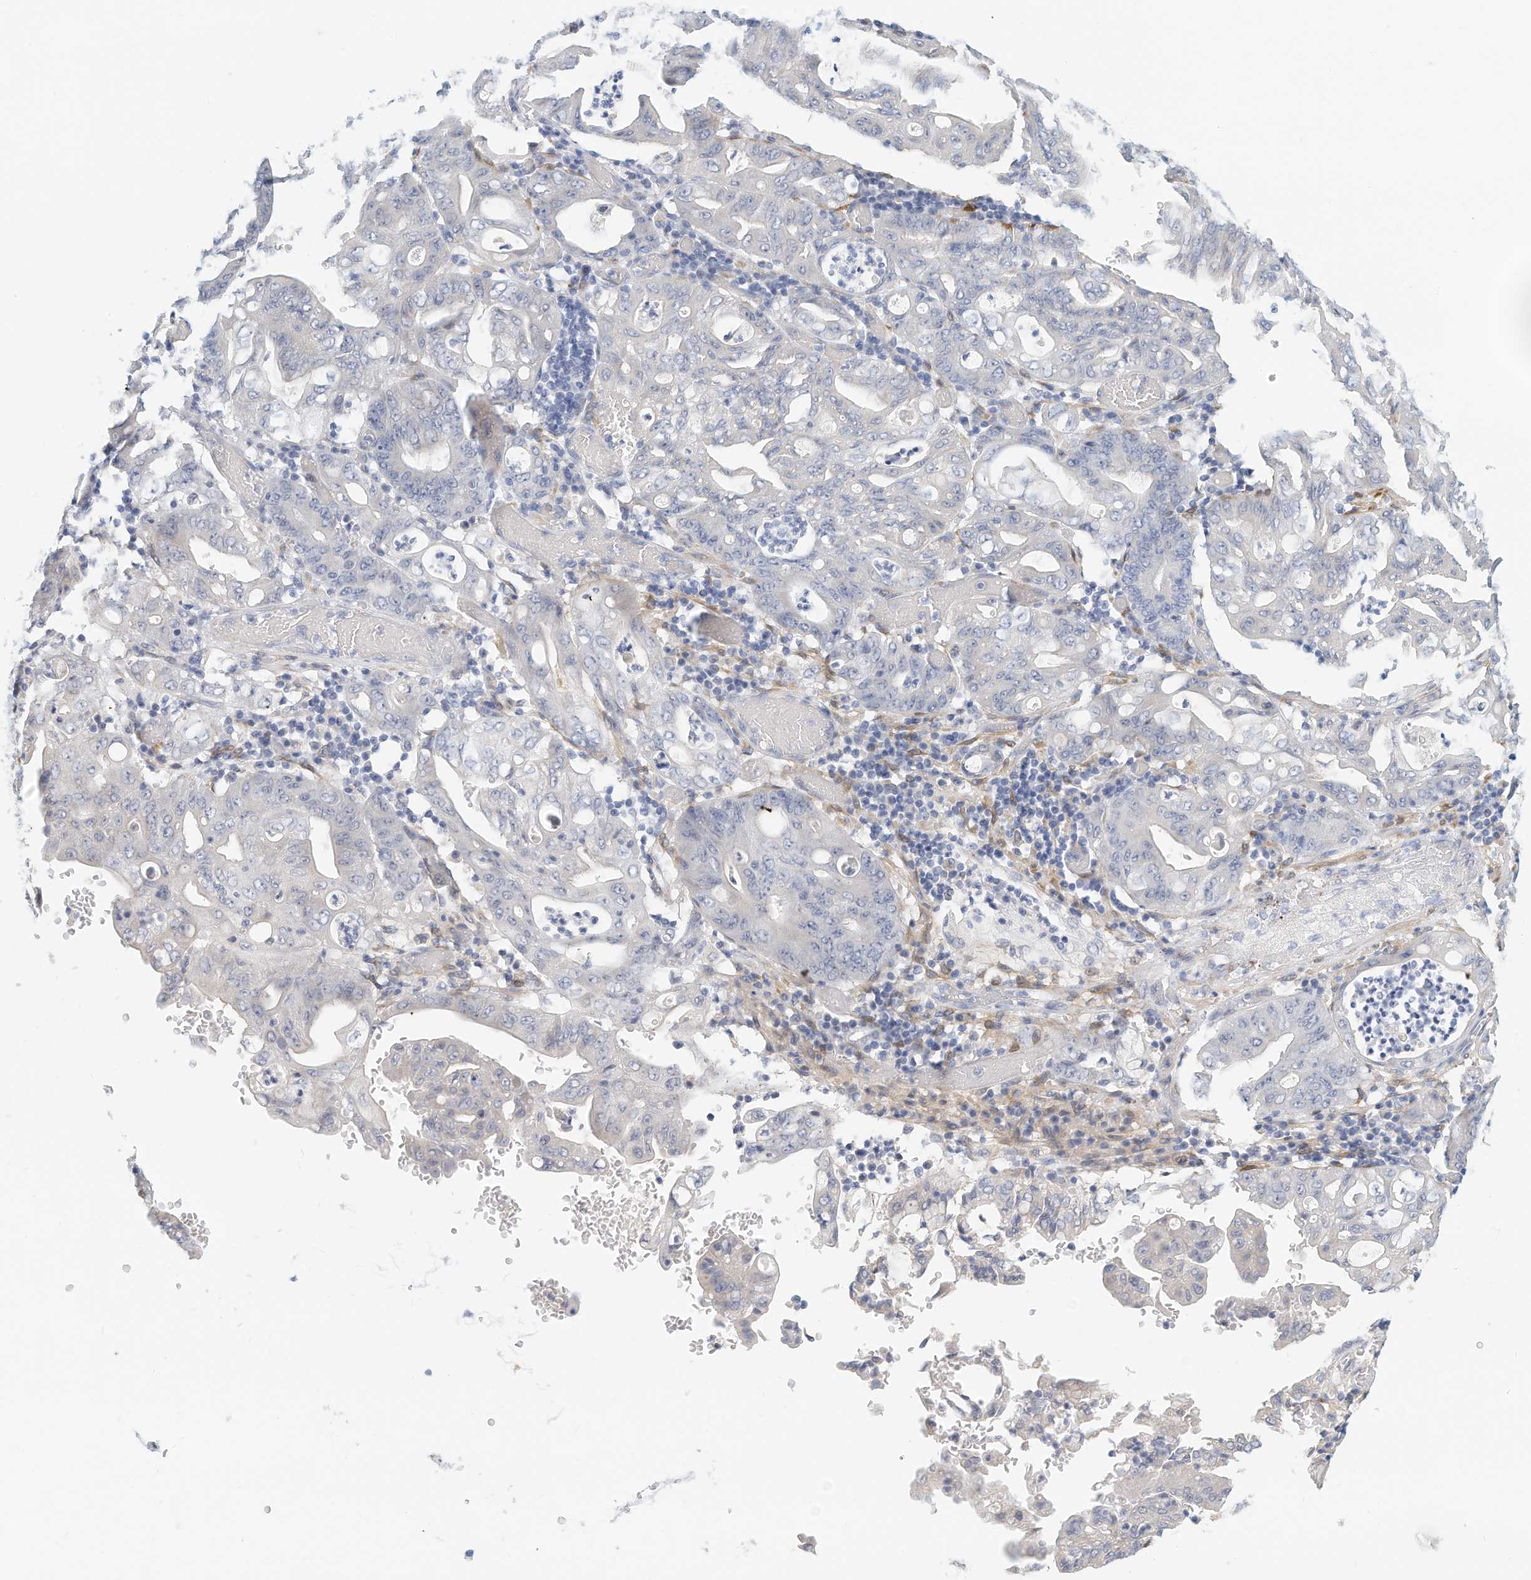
{"staining": {"intensity": "negative", "quantity": "none", "location": "none"}, "tissue": "stomach cancer", "cell_type": "Tumor cells", "image_type": "cancer", "snomed": [{"axis": "morphology", "description": "Adenocarcinoma, NOS"}, {"axis": "topography", "description": "Stomach"}], "caption": "The photomicrograph reveals no significant positivity in tumor cells of stomach adenocarcinoma. The staining was performed using DAB to visualize the protein expression in brown, while the nuclei were stained in blue with hematoxylin (Magnification: 20x).", "gene": "ARHGAP28", "patient": {"sex": "female", "age": 73}}